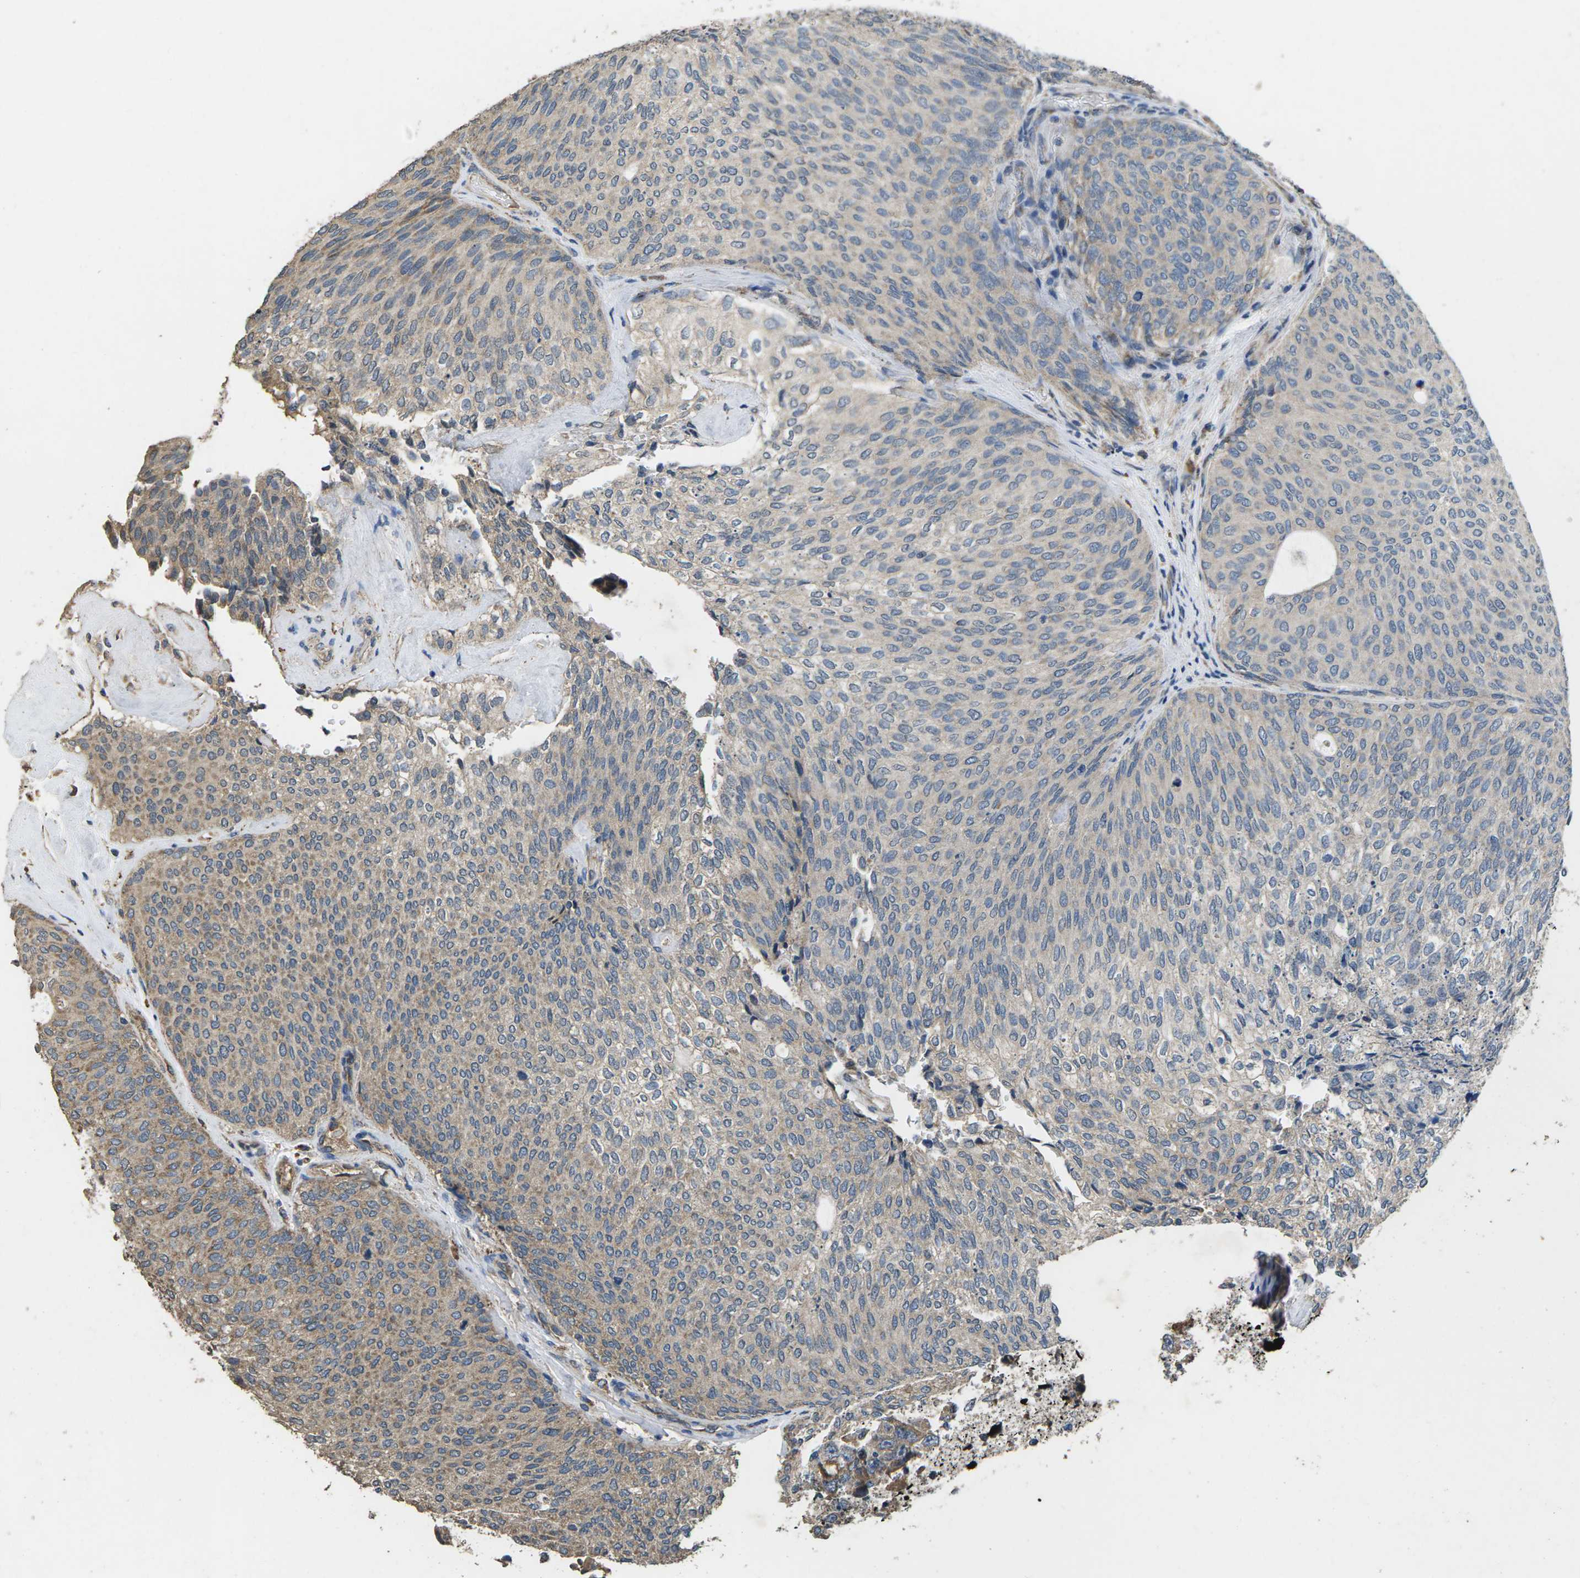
{"staining": {"intensity": "weak", "quantity": "<25%", "location": "cytoplasmic/membranous"}, "tissue": "urothelial cancer", "cell_type": "Tumor cells", "image_type": "cancer", "snomed": [{"axis": "morphology", "description": "Urothelial carcinoma, Low grade"}, {"axis": "topography", "description": "Urinary bladder"}], "caption": "Urothelial cancer stained for a protein using immunohistochemistry (IHC) shows no staining tumor cells.", "gene": "B4GAT1", "patient": {"sex": "female", "age": 79}}